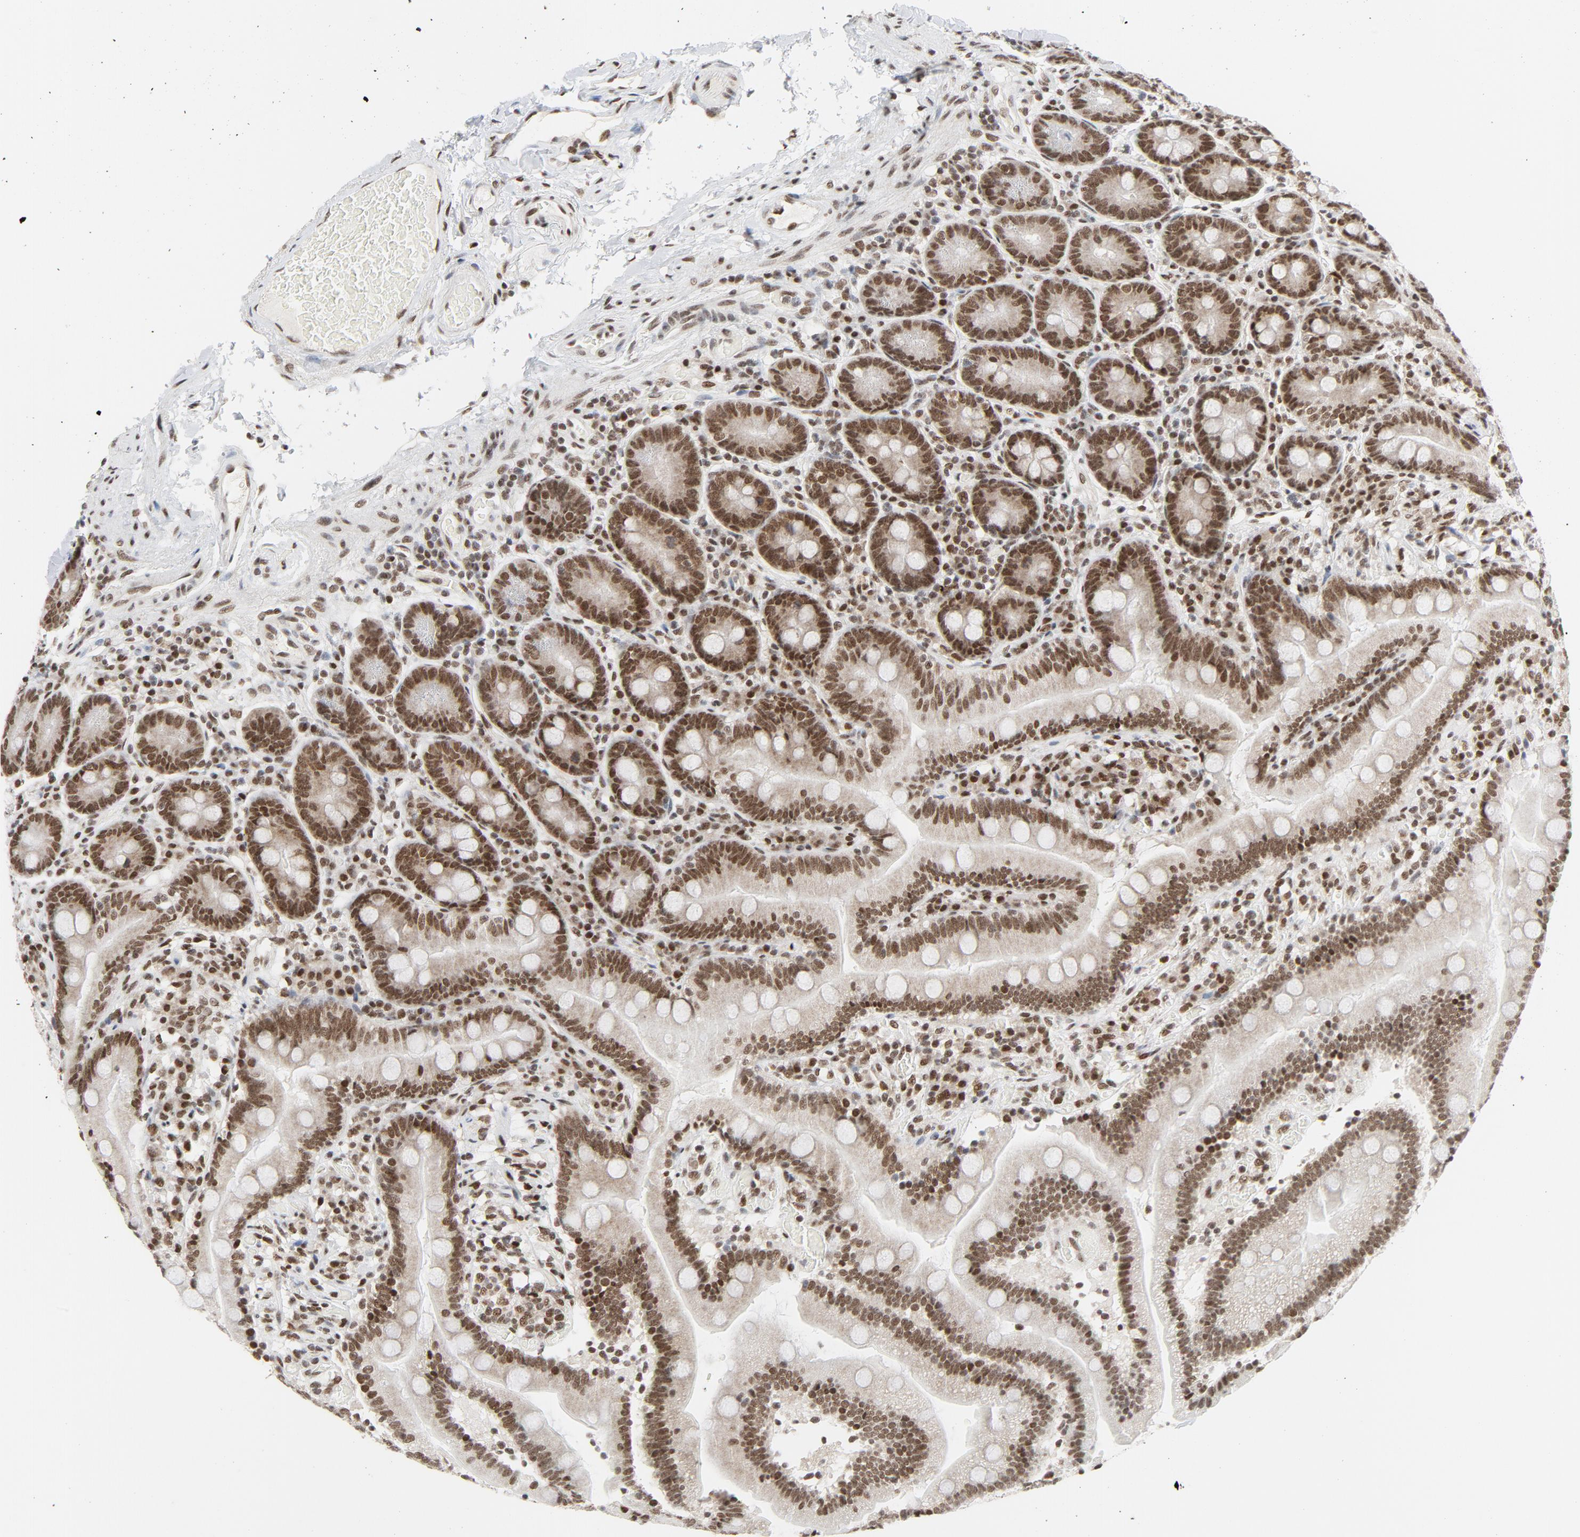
{"staining": {"intensity": "strong", "quantity": ">75%", "location": "nuclear"}, "tissue": "duodenum", "cell_type": "Glandular cells", "image_type": "normal", "snomed": [{"axis": "morphology", "description": "Normal tissue, NOS"}, {"axis": "topography", "description": "Duodenum"}], "caption": "Benign duodenum reveals strong nuclear staining in approximately >75% of glandular cells, visualized by immunohistochemistry. The staining is performed using DAB brown chromogen to label protein expression. The nuclei are counter-stained blue using hematoxylin.", "gene": "ERCC1", "patient": {"sex": "male", "age": 66}}